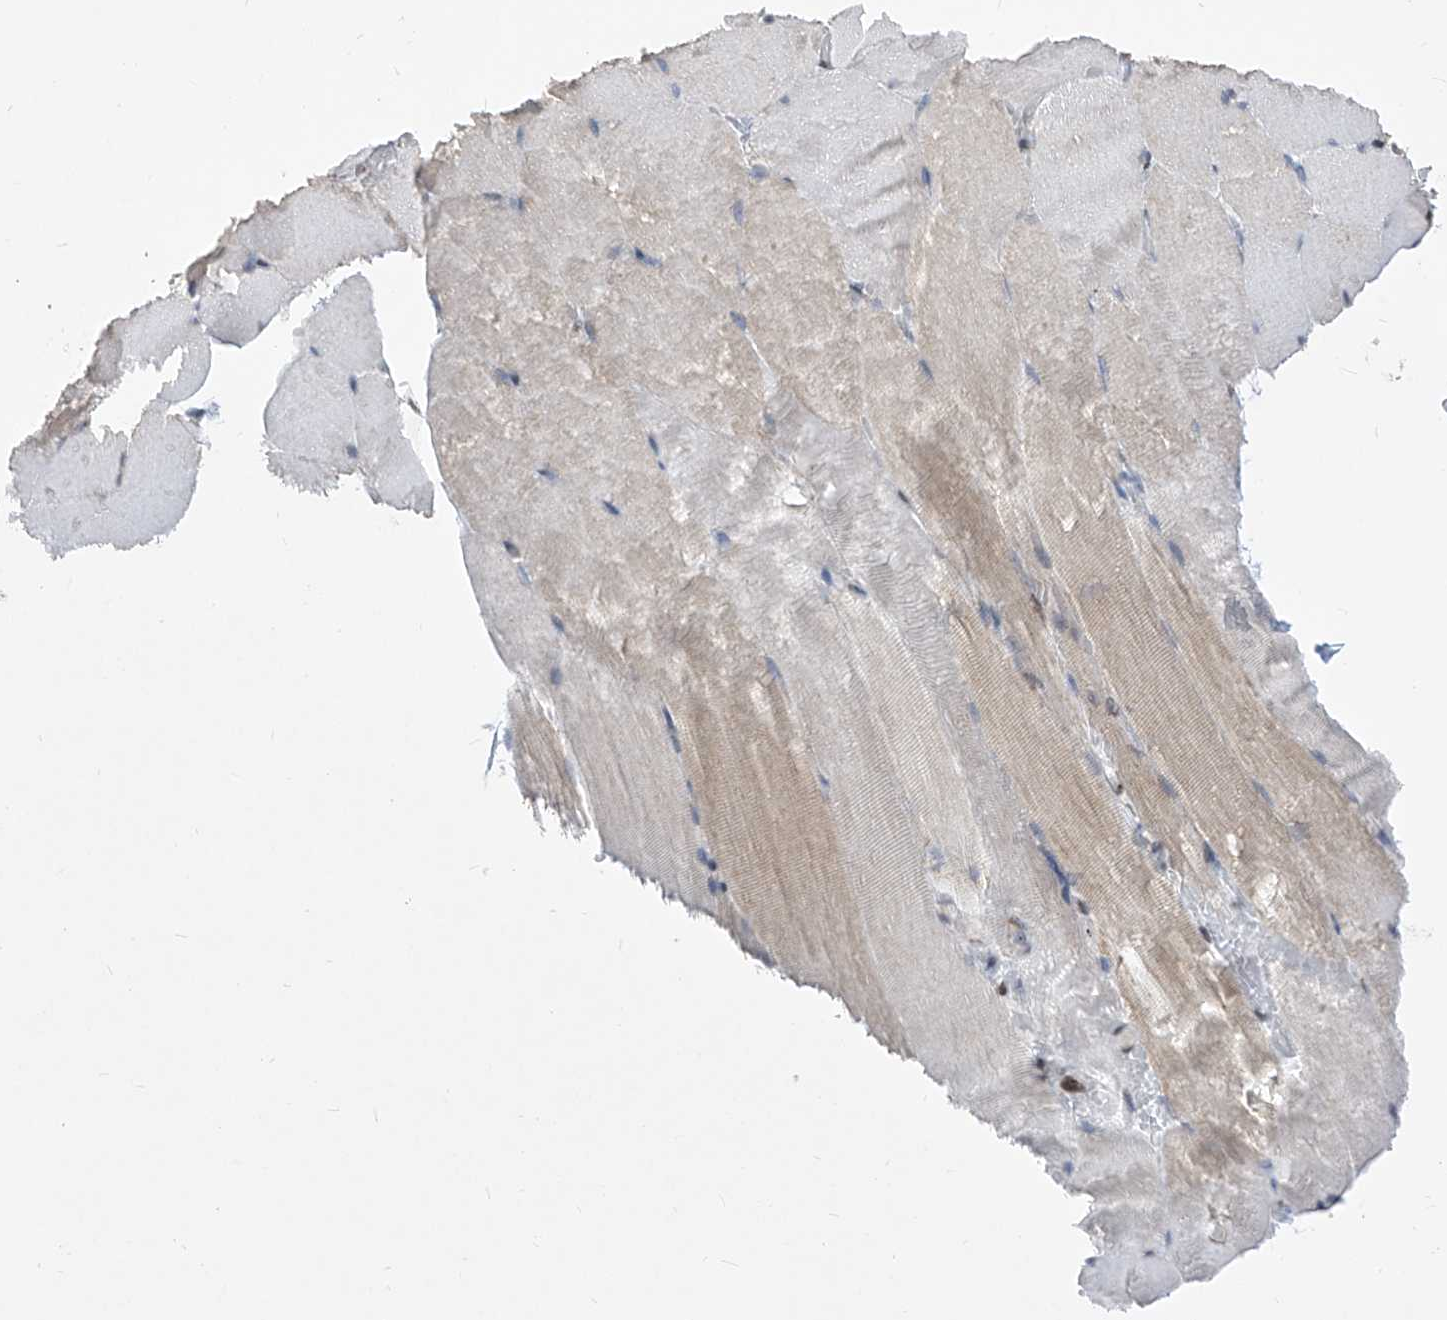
{"staining": {"intensity": "weak", "quantity": "<25%", "location": "cytoplasmic/membranous"}, "tissue": "skeletal muscle", "cell_type": "Myocytes", "image_type": "normal", "snomed": [{"axis": "morphology", "description": "Normal tissue, NOS"}, {"axis": "topography", "description": "Skeletal muscle"}, {"axis": "topography", "description": "Parathyroid gland"}], "caption": "This is an immunohistochemistry histopathology image of benign skeletal muscle. There is no expression in myocytes.", "gene": "CETN1", "patient": {"sex": "female", "age": 37}}